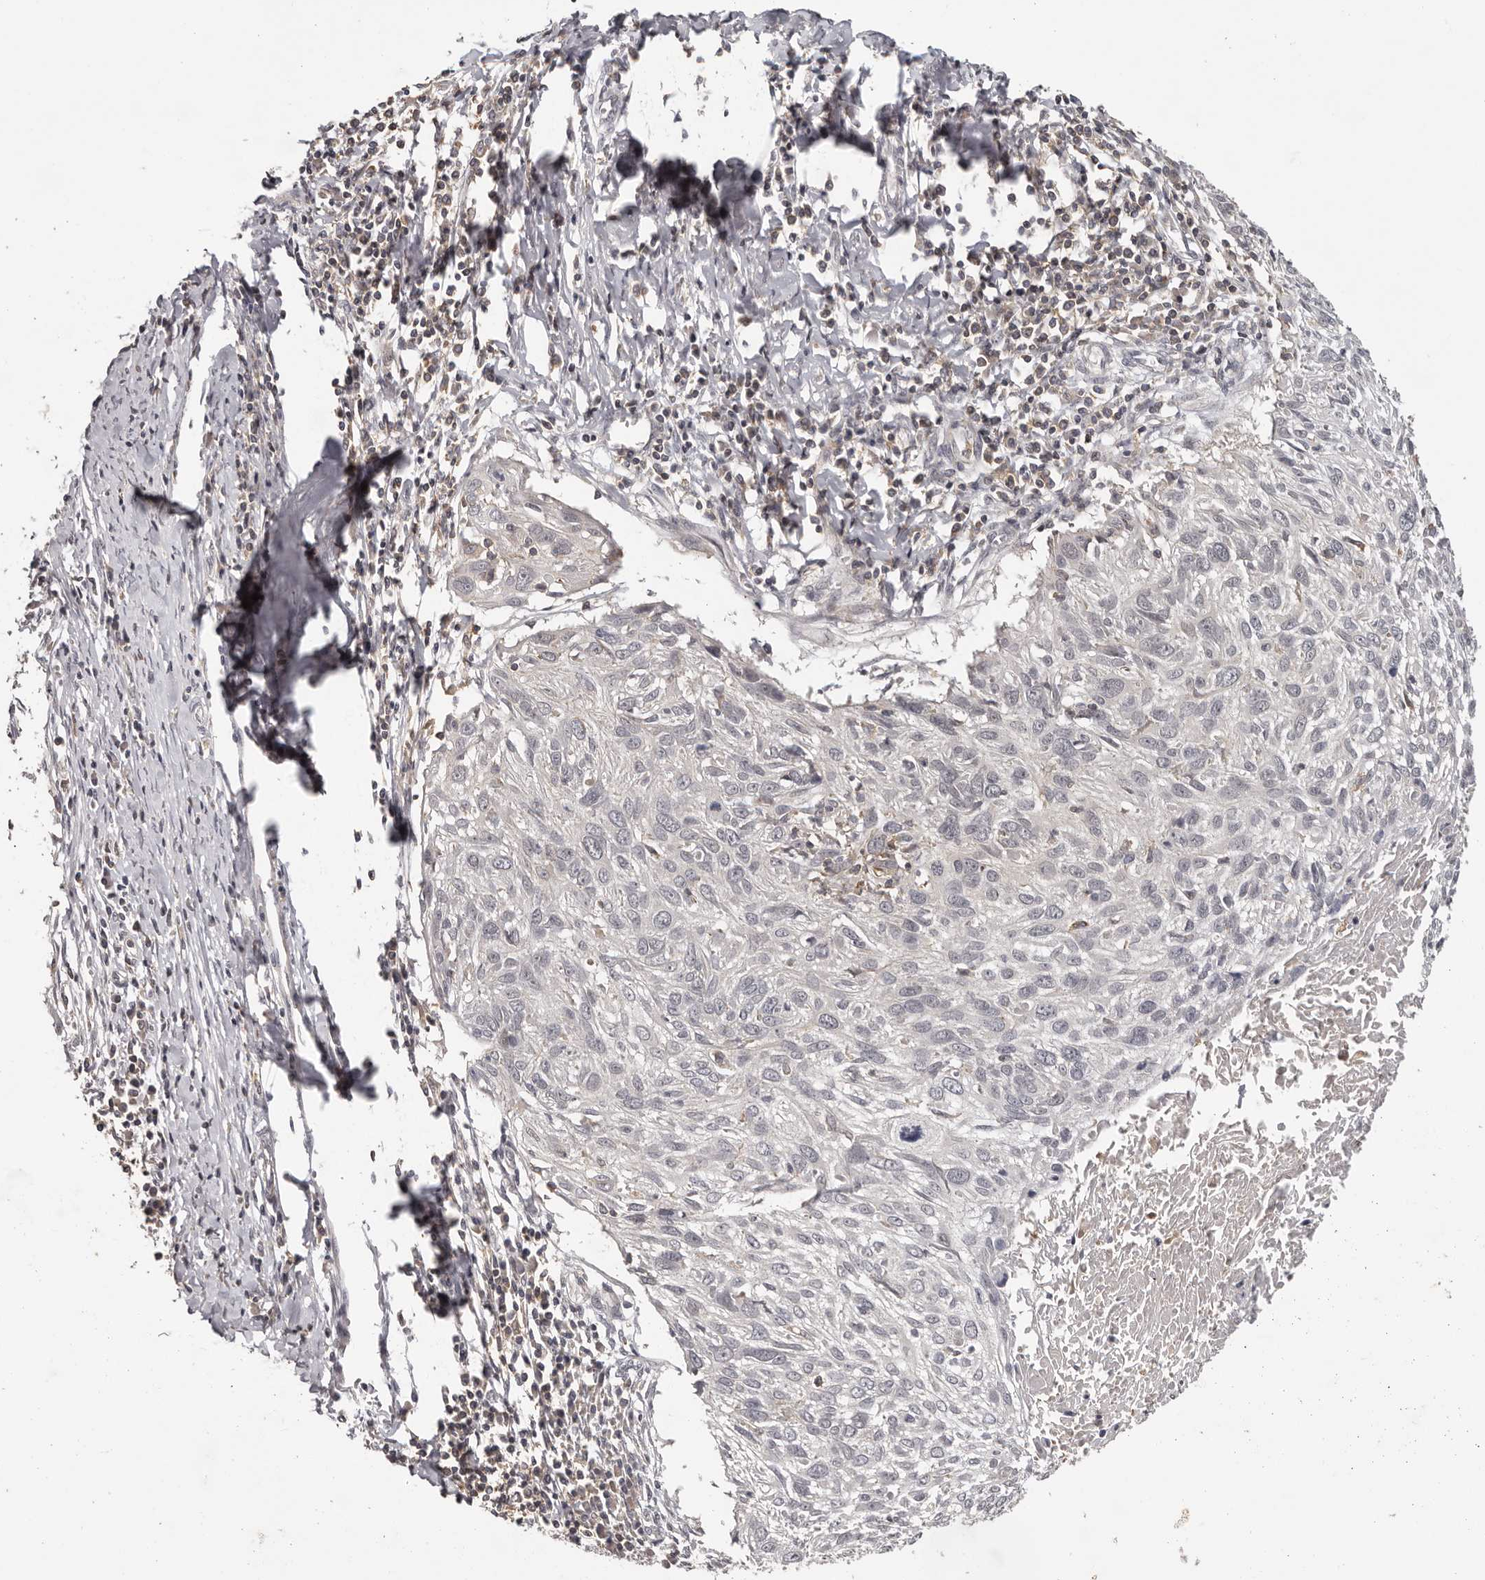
{"staining": {"intensity": "negative", "quantity": "none", "location": "none"}, "tissue": "cervical cancer", "cell_type": "Tumor cells", "image_type": "cancer", "snomed": [{"axis": "morphology", "description": "Squamous cell carcinoma, NOS"}, {"axis": "topography", "description": "Cervix"}], "caption": "An image of human cervical squamous cell carcinoma is negative for staining in tumor cells.", "gene": "ANKRD44", "patient": {"sex": "female", "age": 51}}